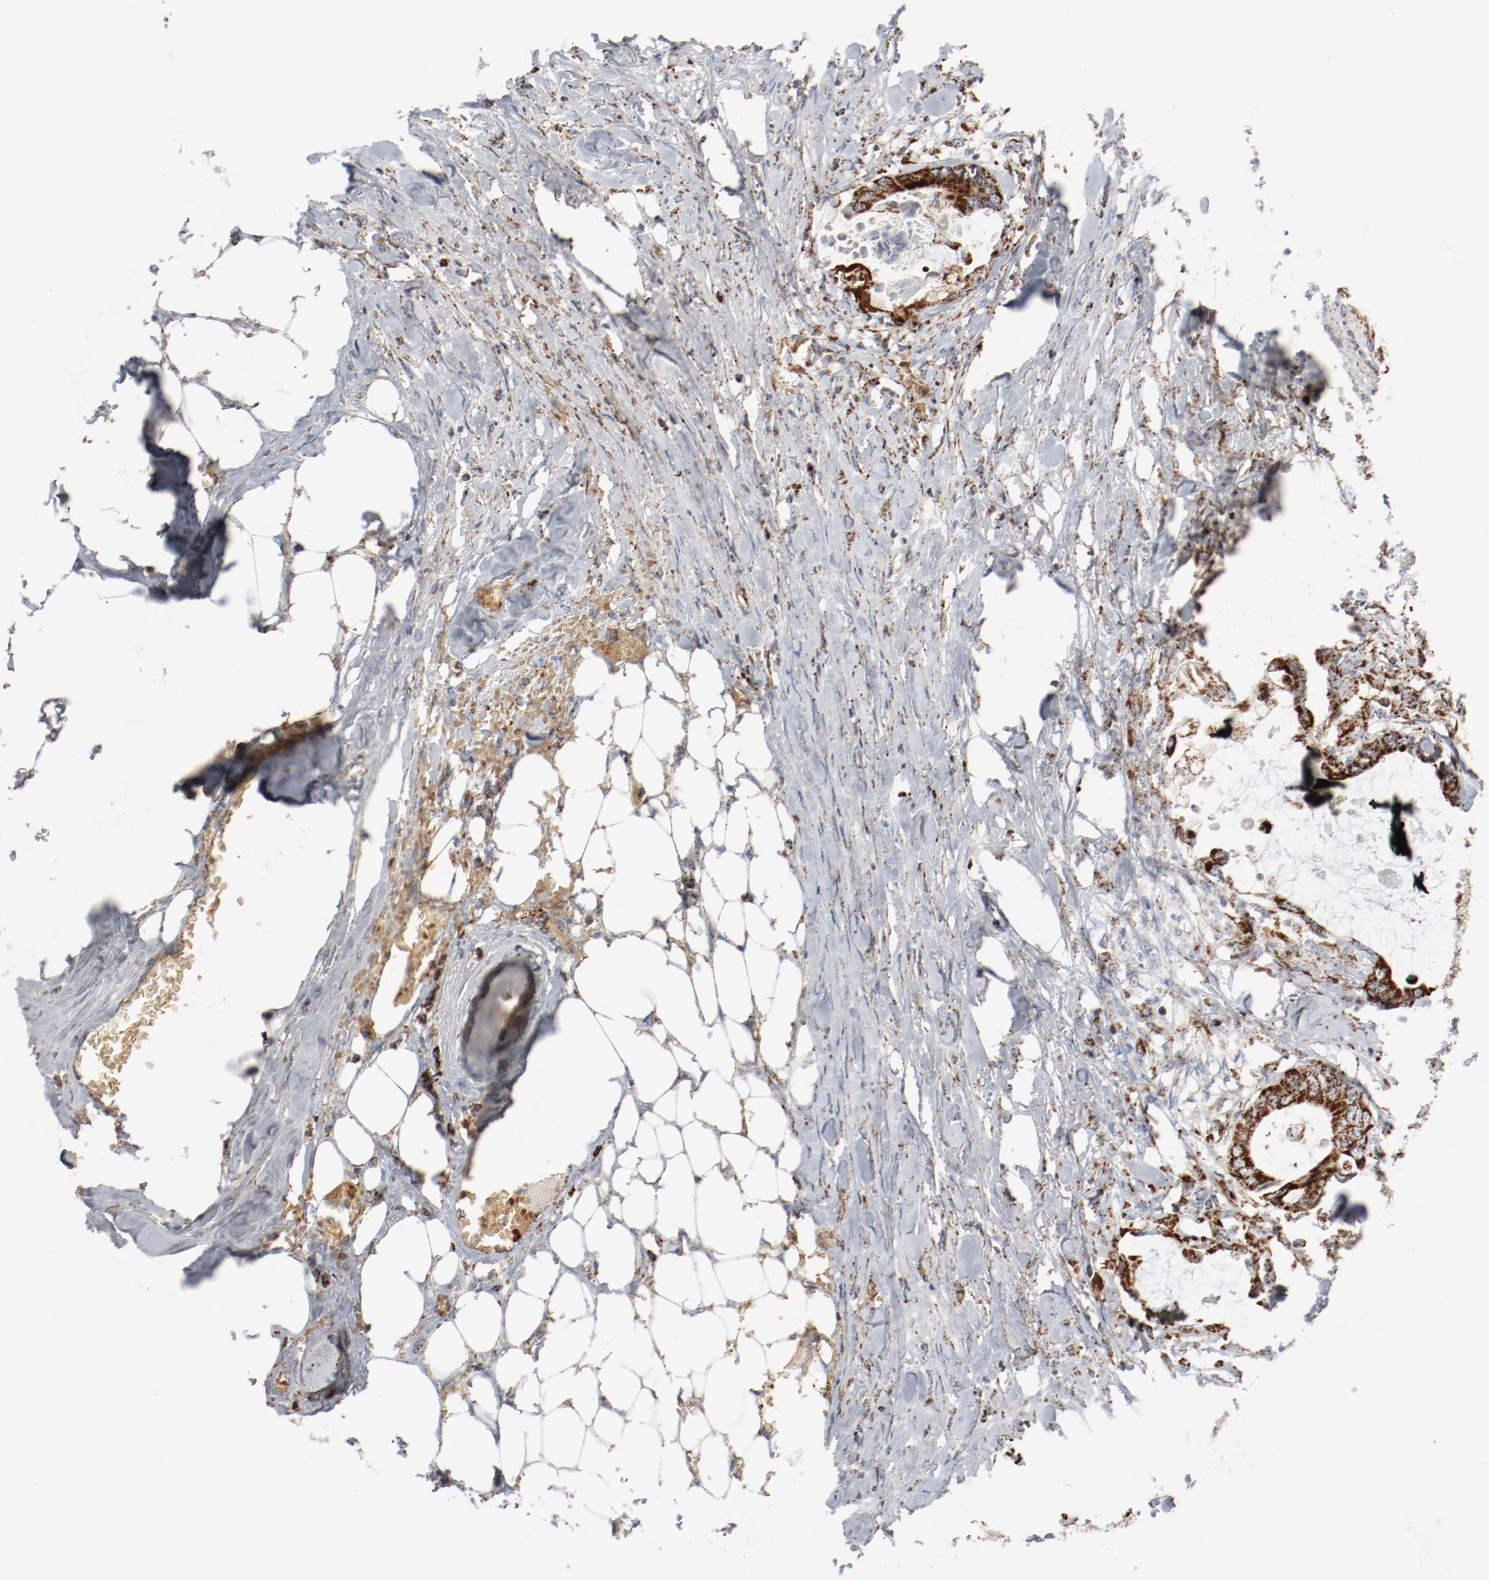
{"staining": {"intensity": "strong", "quantity": ">75%", "location": "cytoplasmic/membranous"}, "tissue": "colorectal cancer", "cell_type": "Tumor cells", "image_type": "cancer", "snomed": [{"axis": "morphology", "description": "Normal tissue, NOS"}, {"axis": "morphology", "description": "Adenocarcinoma, NOS"}, {"axis": "topography", "description": "Rectum"}, {"axis": "topography", "description": "Peripheral nerve tissue"}], "caption": "Colorectal cancer stained with IHC exhibits strong cytoplasmic/membranous staining in approximately >75% of tumor cells. The protein of interest is stained brown, and the nuclei are stained in blue (DAB IHC with brightfield microscopy, high magnification).", "gene": "NDUFB8", "patient": {"sex": "female", "age": 77}}